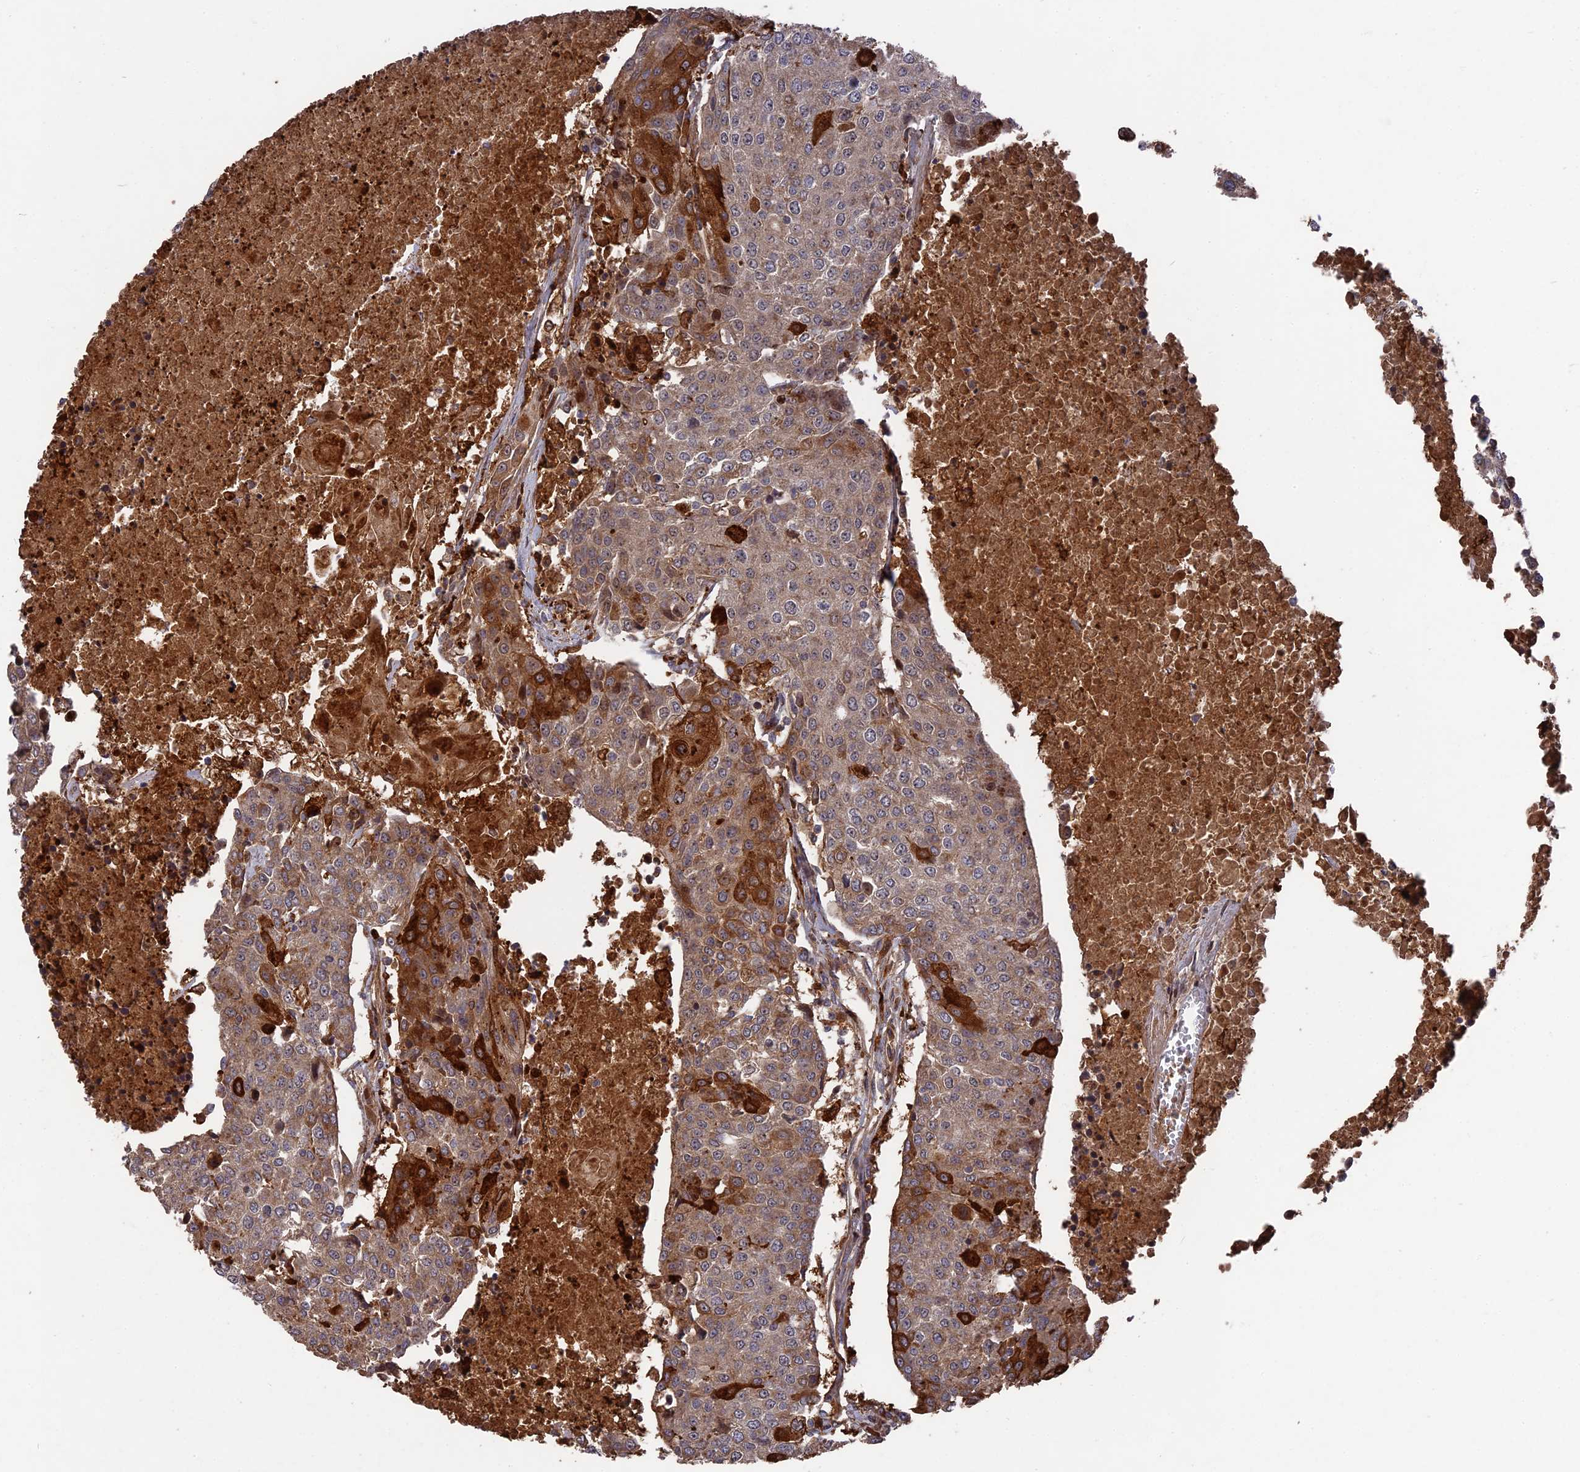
{"staining": {"intensity": "strong", "quantity": "<25%", "location": "cytoplasmic/membranous"}, "tissue": "urothelial cancer", "cell_type": "Tumor cells", "image_type": "cancer", "snomed": [{"axis": "morphology", "description": "Urothelial carcinoma, High grade"}, {"axis": "topography", "description": "Urinary bladder"}], "caption": "Human high-grade urothelial carcinoma stained for a protein (brown) reveals strong cytoplasmic/membranous positive expression in approximately <25% of tumor cells.", "gene": "DEF8", "patient": {"sex": "female", "age": 85}}